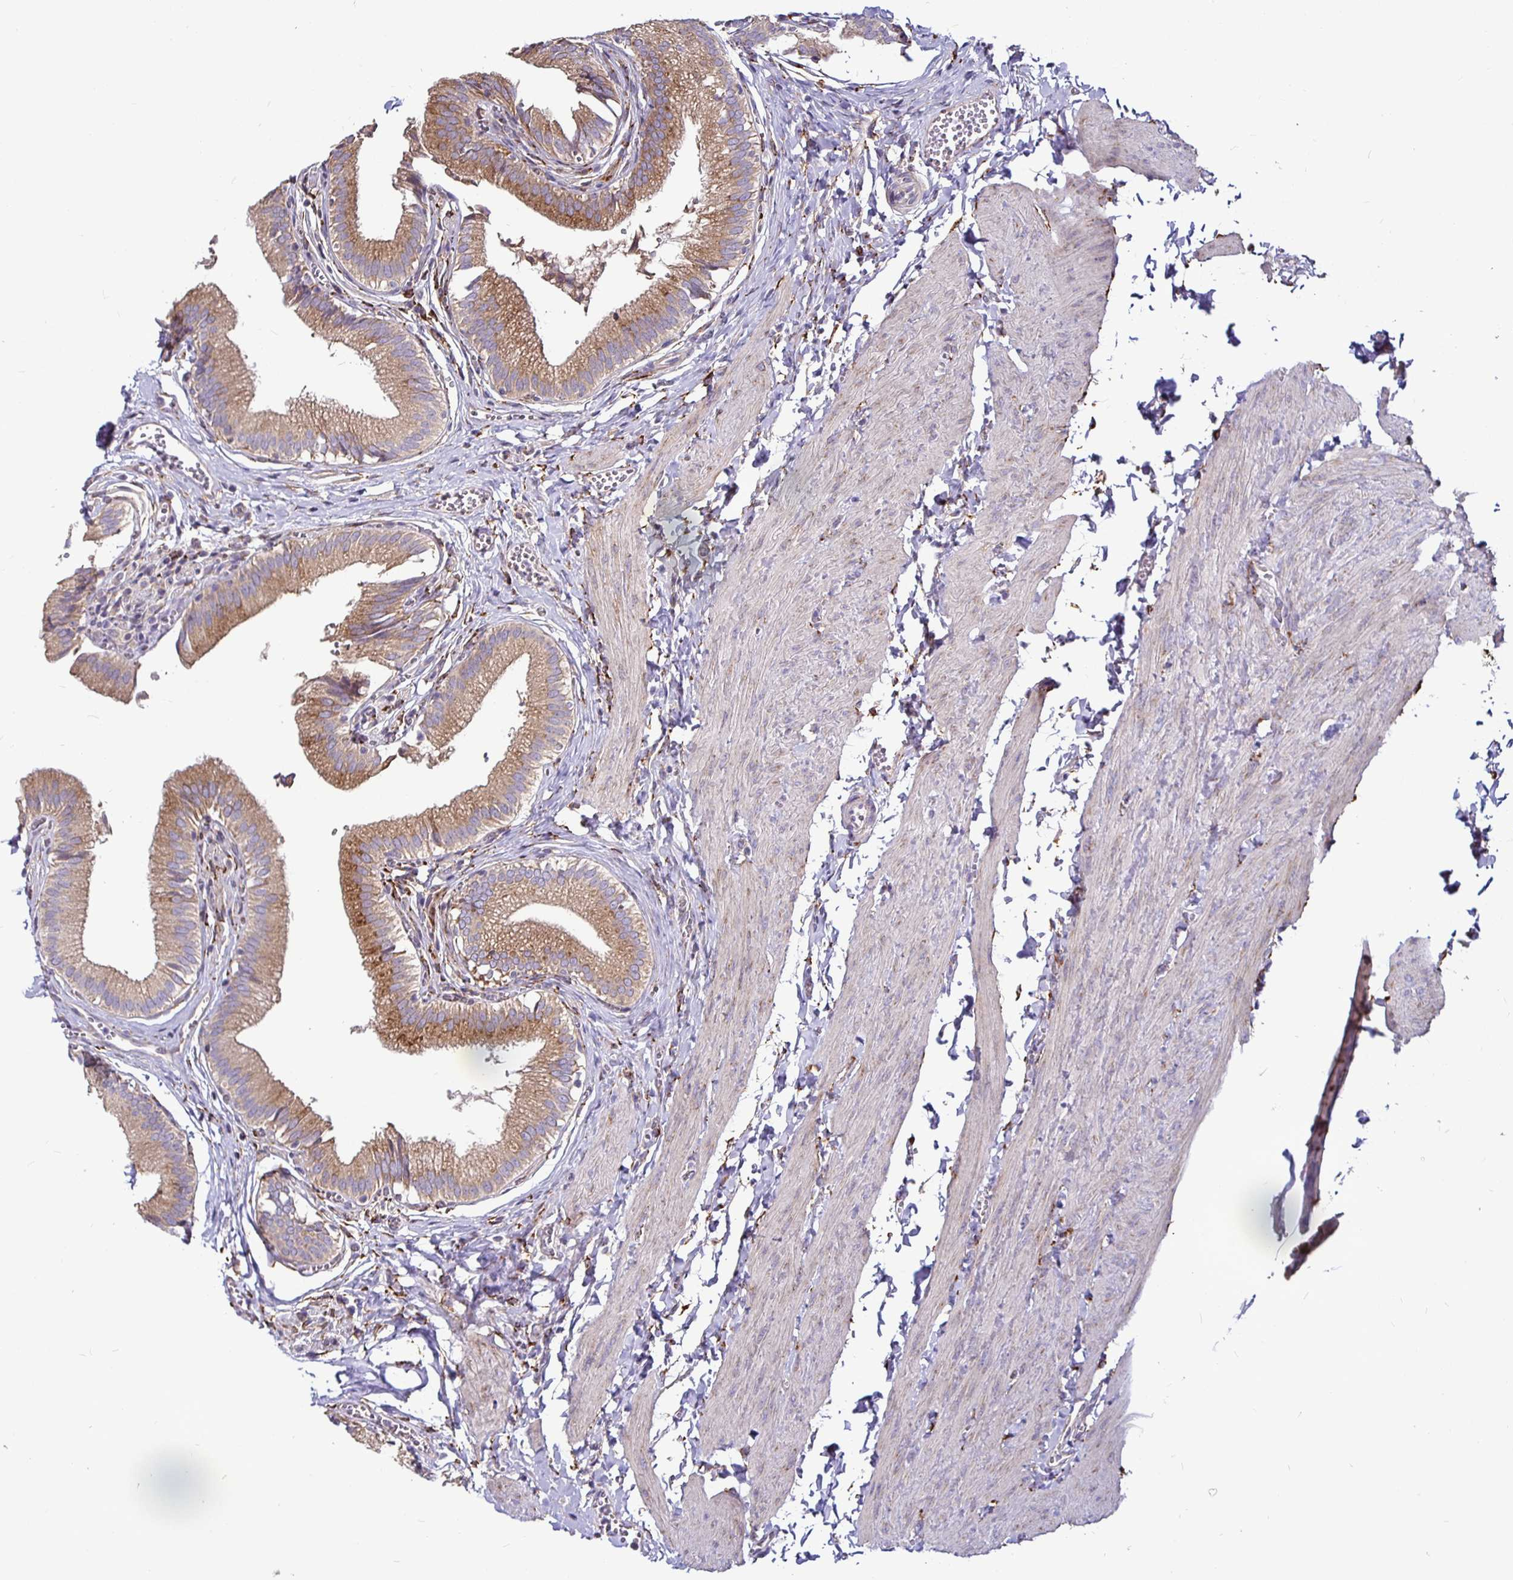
{"staining": {"intensity": "strong", "quantity": ">75%", "location": "cytoplasmic/membranous"}, "tissue": "gallbladder", "cell_type": "Glandular cells", "image_type": "normal", "snomed": [{"axis": "morphology", "description": "Normal tissue, NOS"}, {"axis": "topography", "description": "Gallbladder"}, {"axis": "topography", "description": "Peripheral nerve tissue"}], "caption": "Immunohistochemistry staining of normal gallbladder, which shows high levels of strong cytoplasmic/membranous expression in approximately >75% of glandular cells indicating strong cytoplasmic/membranous protein staining. The staining was performed using DAB (brown) for protein detection and nuclei were counterstained in hematoxylin (blue).", "gene": "P4HA2", "patient": {"sex": "male", "age": 17}}